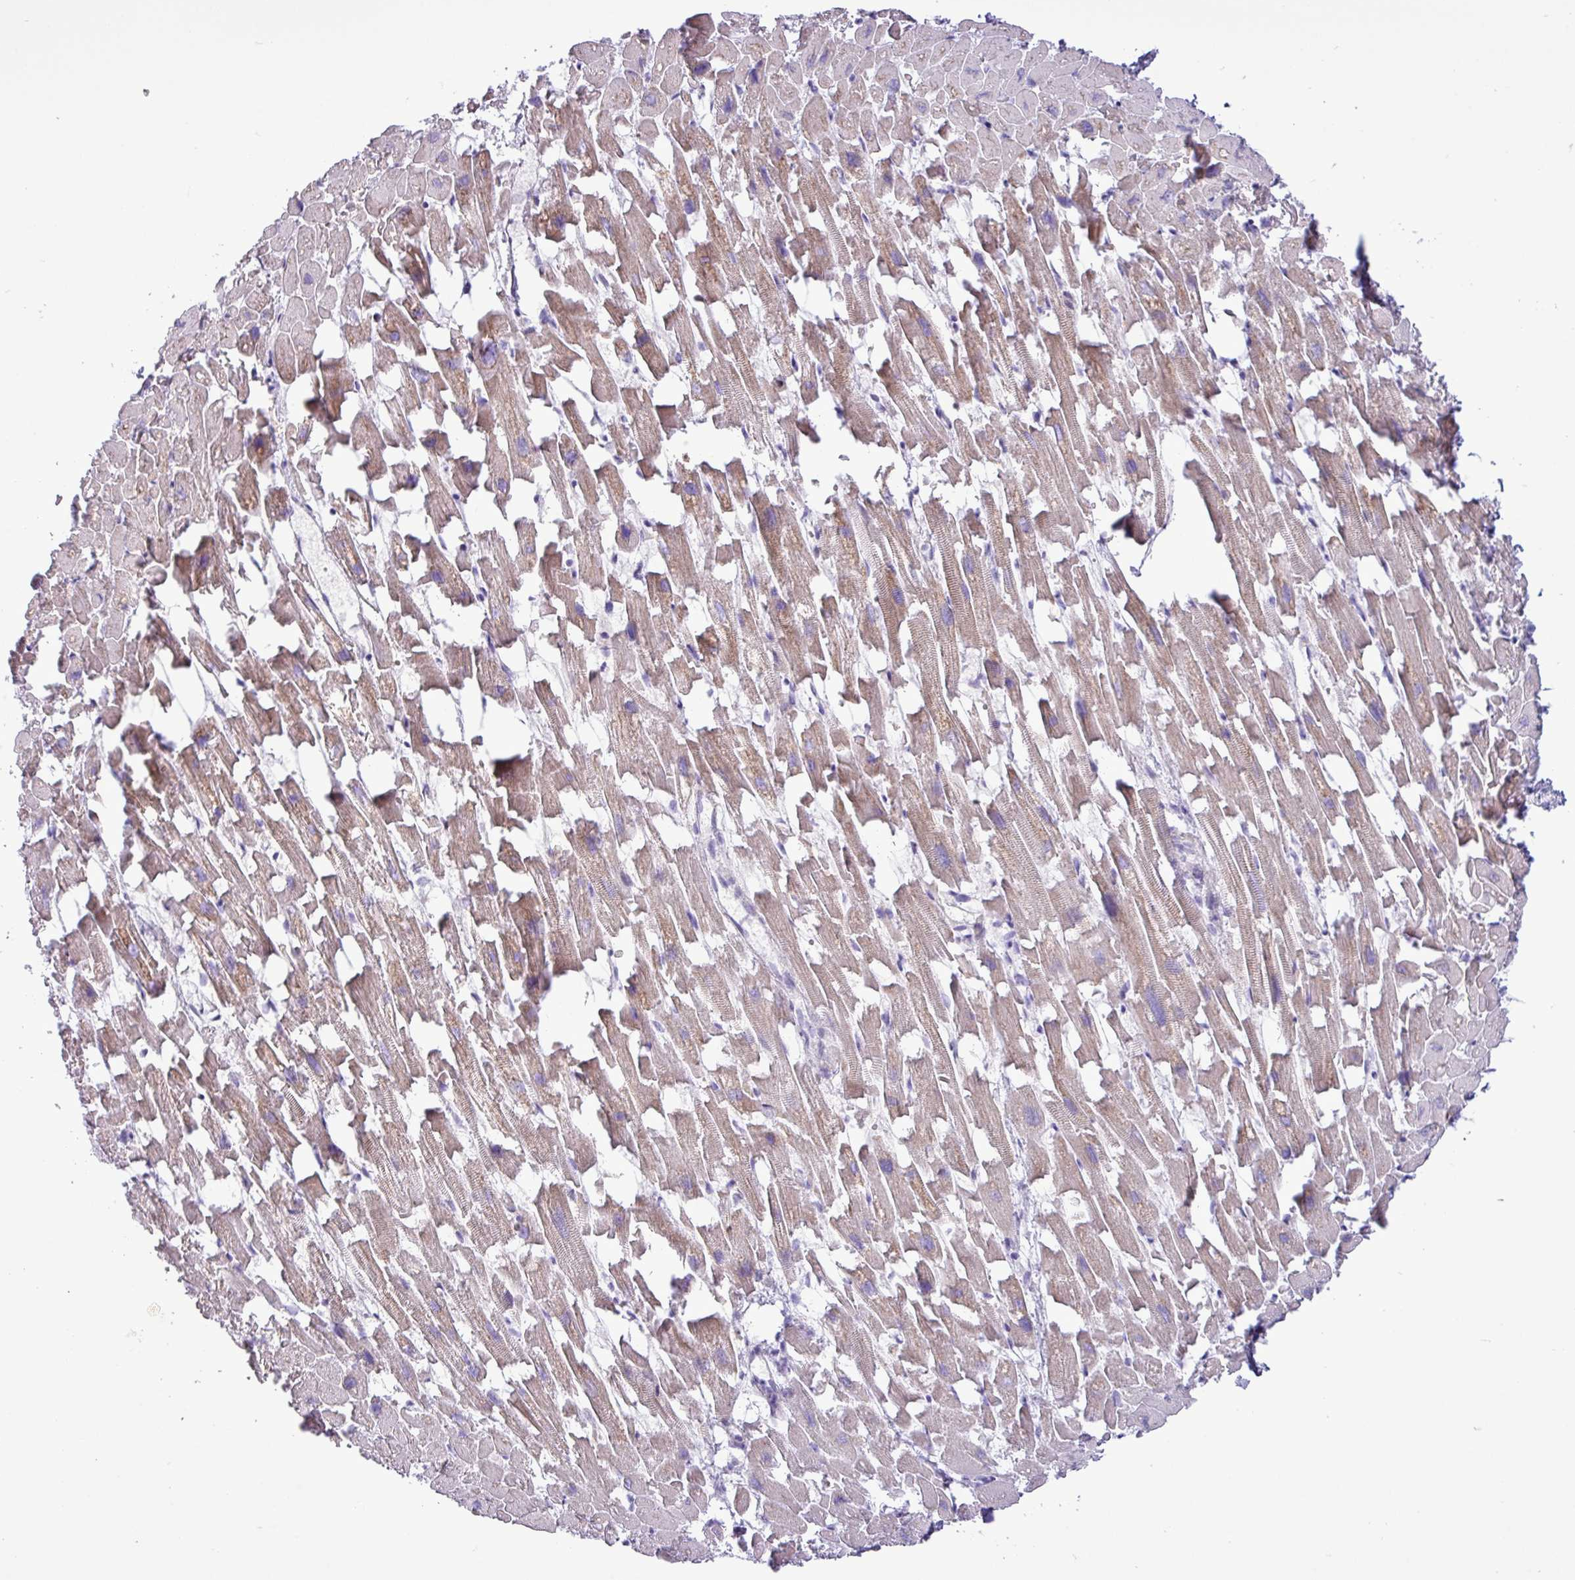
{"staining": {"intensity": "moderate", "quantity": "25%-75%", "location": "cytoplasmic/membranous"}, "tissue": "heart muscle", "cell_type": "Cardiomyocytes", "image_type": "normal", "snomed": [{"axis": "morphology", "description": "Normal tissue, NOS"}, {"axis": "topography", "description": "Heart"}], "caption": "High-power microscopy captured an immunohistochemistry histopathology image of normal heart muscle, revealing moderate cytoplasmic/membranous expression in about 25%-75% of cardiomyocytes. The protein is stained brown, and the nuclei are stained in blue (DAB (3,3'-diaminobenzidine) IHC with brightfield microscopy, high magnification).", "gene": "ALDH3A1", "patient": {"sex": "female", "age": 64}}